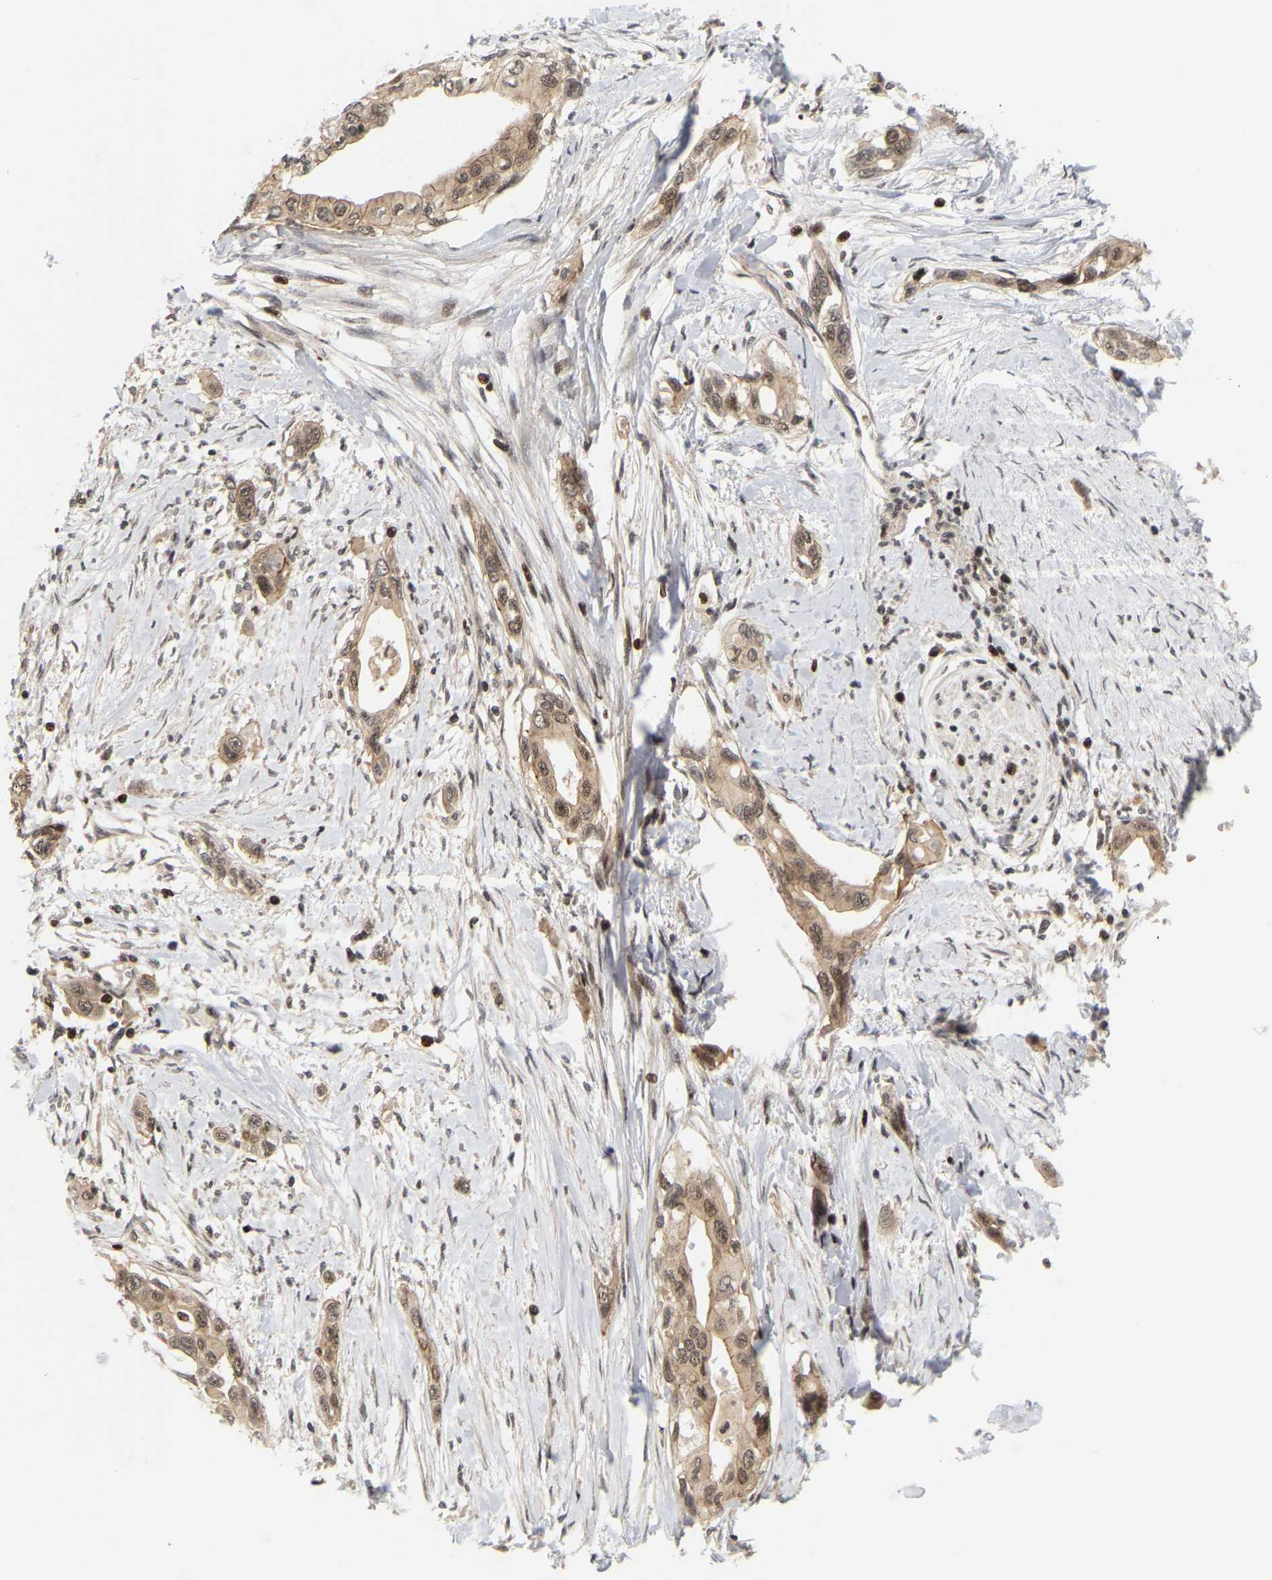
{"staining": {"intensity": "weak", "quantity": ">75%", "location": "cytoplasmic/membranous,nuclear"}, "tissue": "pancreatic cancer", "cell_type": "Tumor cells", "image_type": "cancer", "snomed": [{"axis": "morphology", "description": "Adenocarcinoma, NOS"}, {"axis": "topography", "description": "Pancreas"}], "caption": "Adenocarcinoma (pancreatic) was stained to show a protein in brown. There is low levels of weak cytoplasmic/membranous and nuclear staining in about >75% of tumor cells.", "gene": "NFE2L2", "patient": {"sex": "female", "age": 60}}